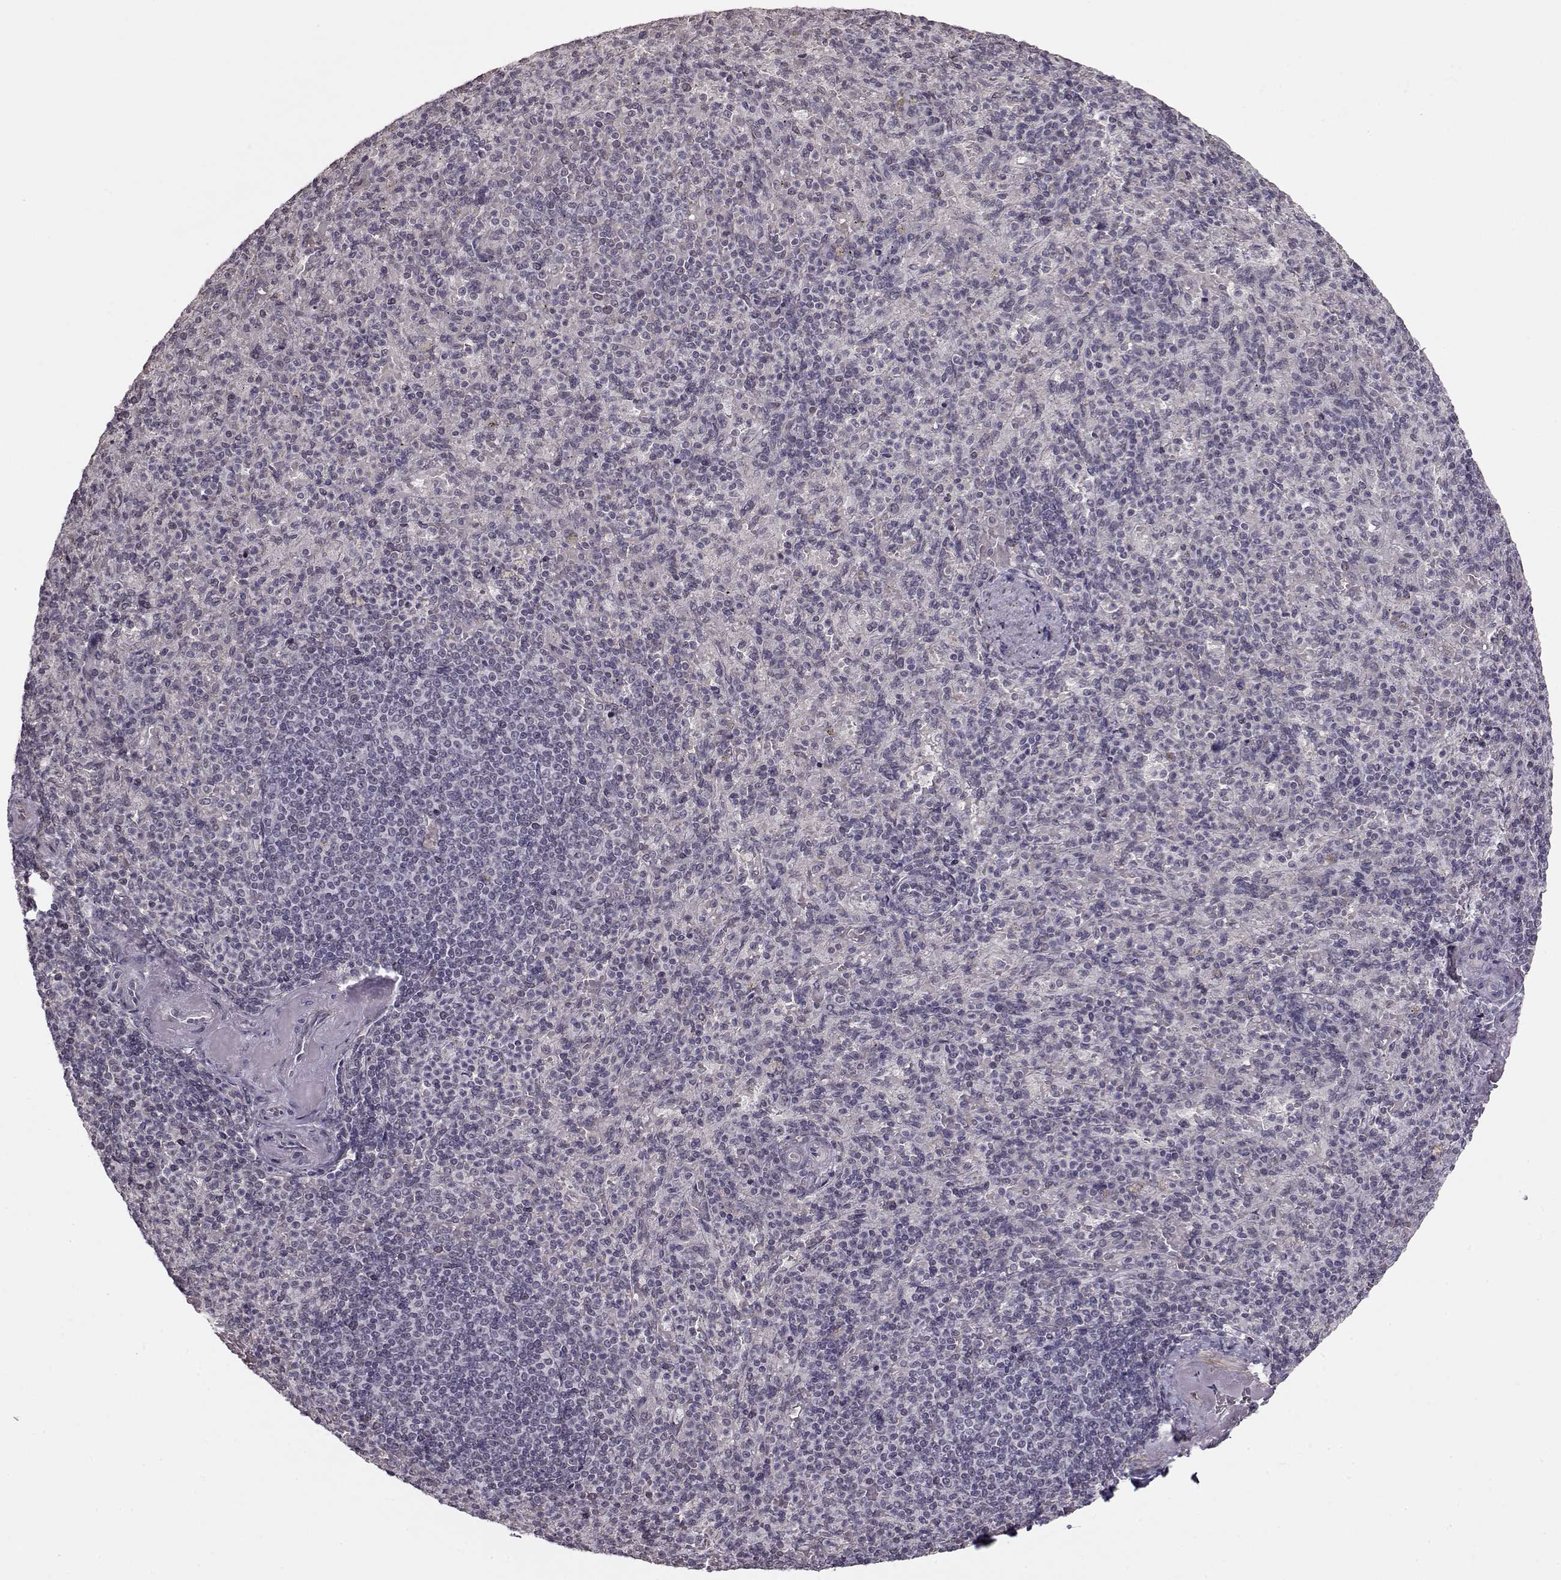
{"staining": {"intensity": "negative", "quantity": "none", "location": "none"}, "tissue": "spleen", "cell_type": "Cells in red pulp", "image_type": "normal", "snomed": [{"axis": "morphology", "description": "Normal tissue, NOS"}, {"axis": "topography", "description": "Spleen"}], "caption": "Cells in red pulp show no significant positivity in normal spleen.", "gene": "PCP4", "patient": {"sex": "female", "age": 74}}